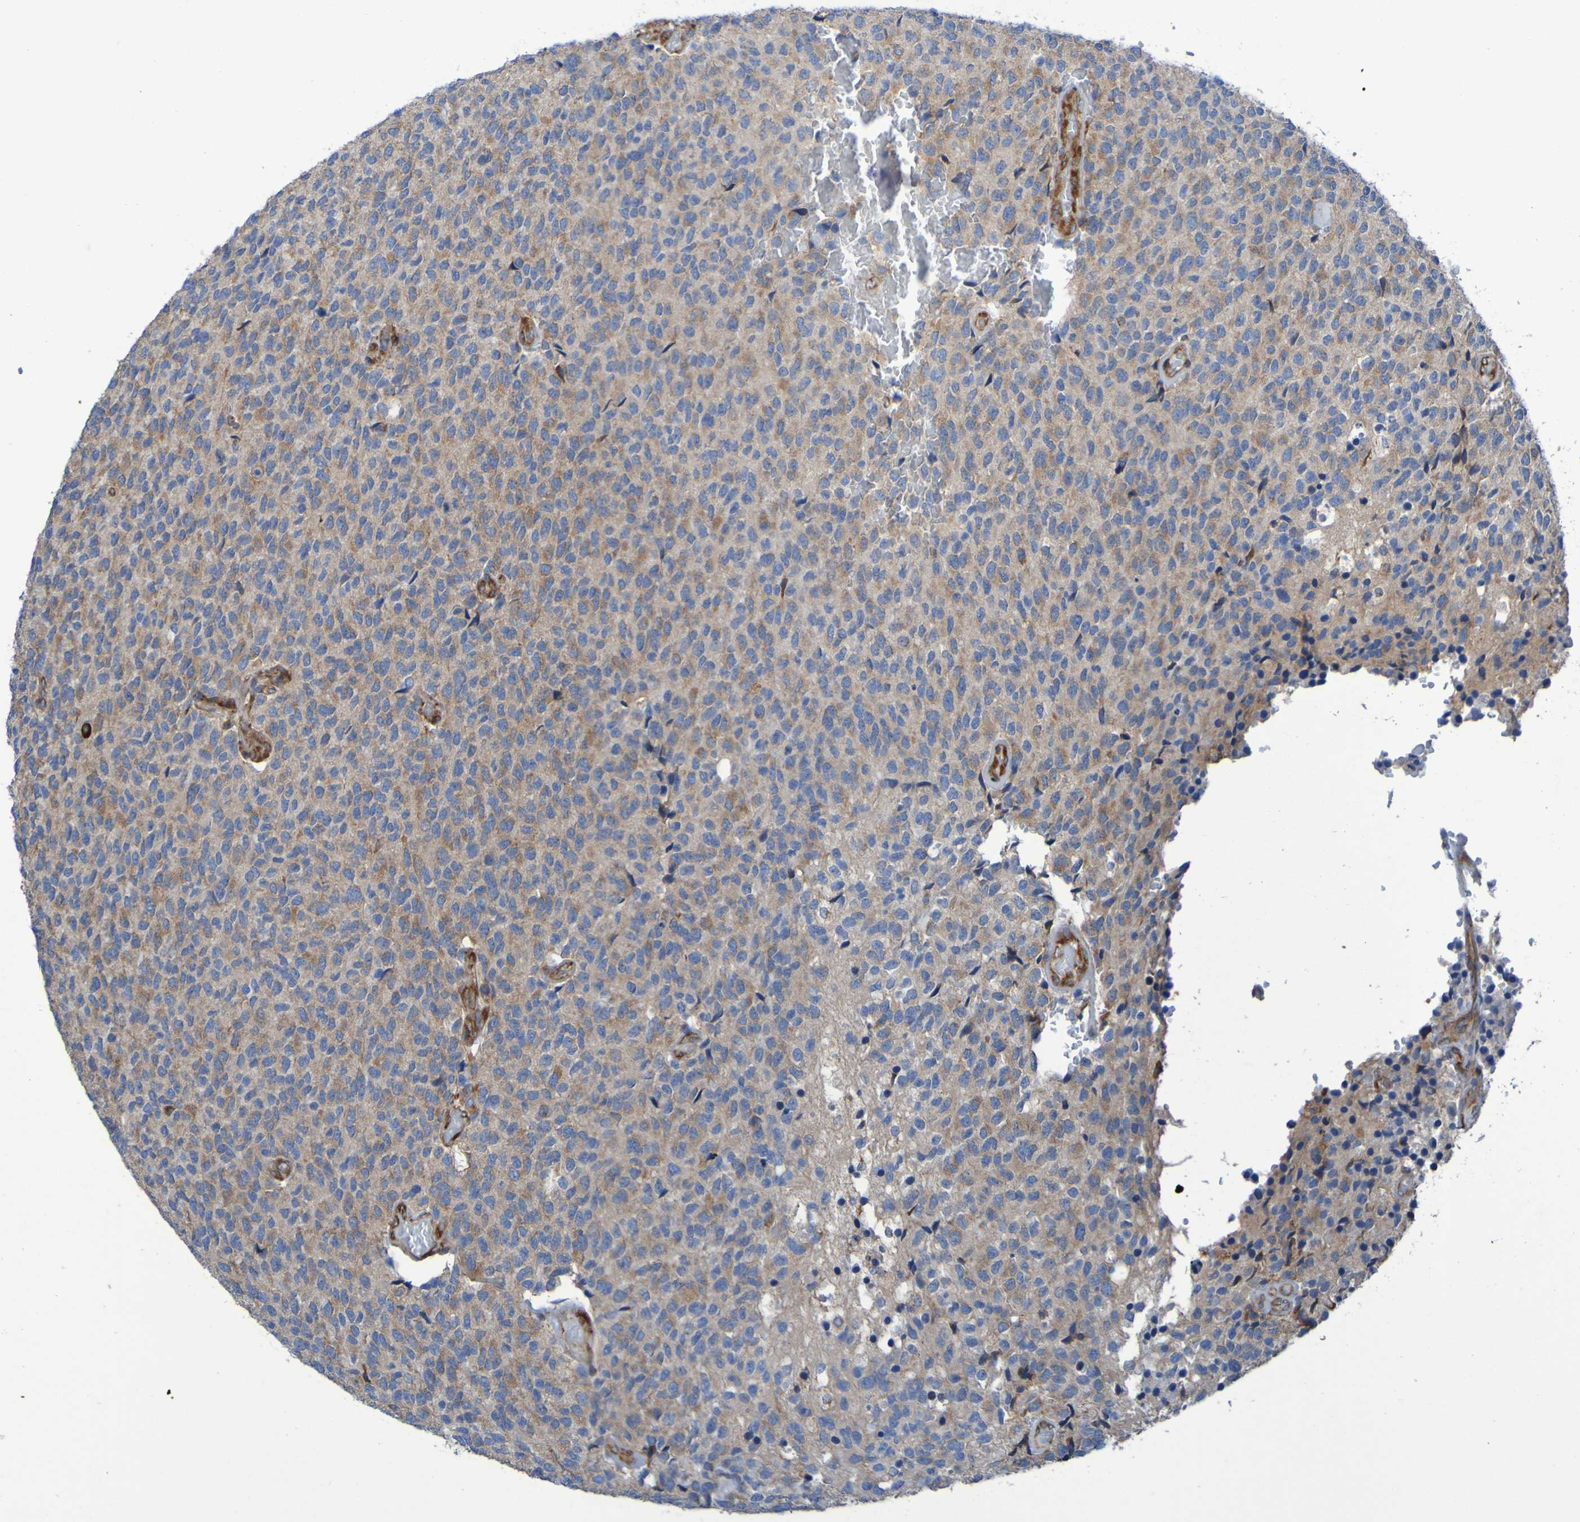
{"staining": {"intensity": "weak", "quantity": ">75%", "location": "cytoplasmic/membranous"}, "tissue": "glioma", "cell_type": "Tumor cells", "image_type": "cancer", "snomed": [{"axis": "morphology", "description": "Glioma, malignant, High grade"}, {"axis": "topography", "description": "pancreas cauda"}], "caption": "Immunohistochemical staining of human glioma displays weak cytoplasmic/membranous protein positivity in approximately >75% of tumor cells.", "gene": "FKBP3", "patient": {"sex": "male", "age": 60}}